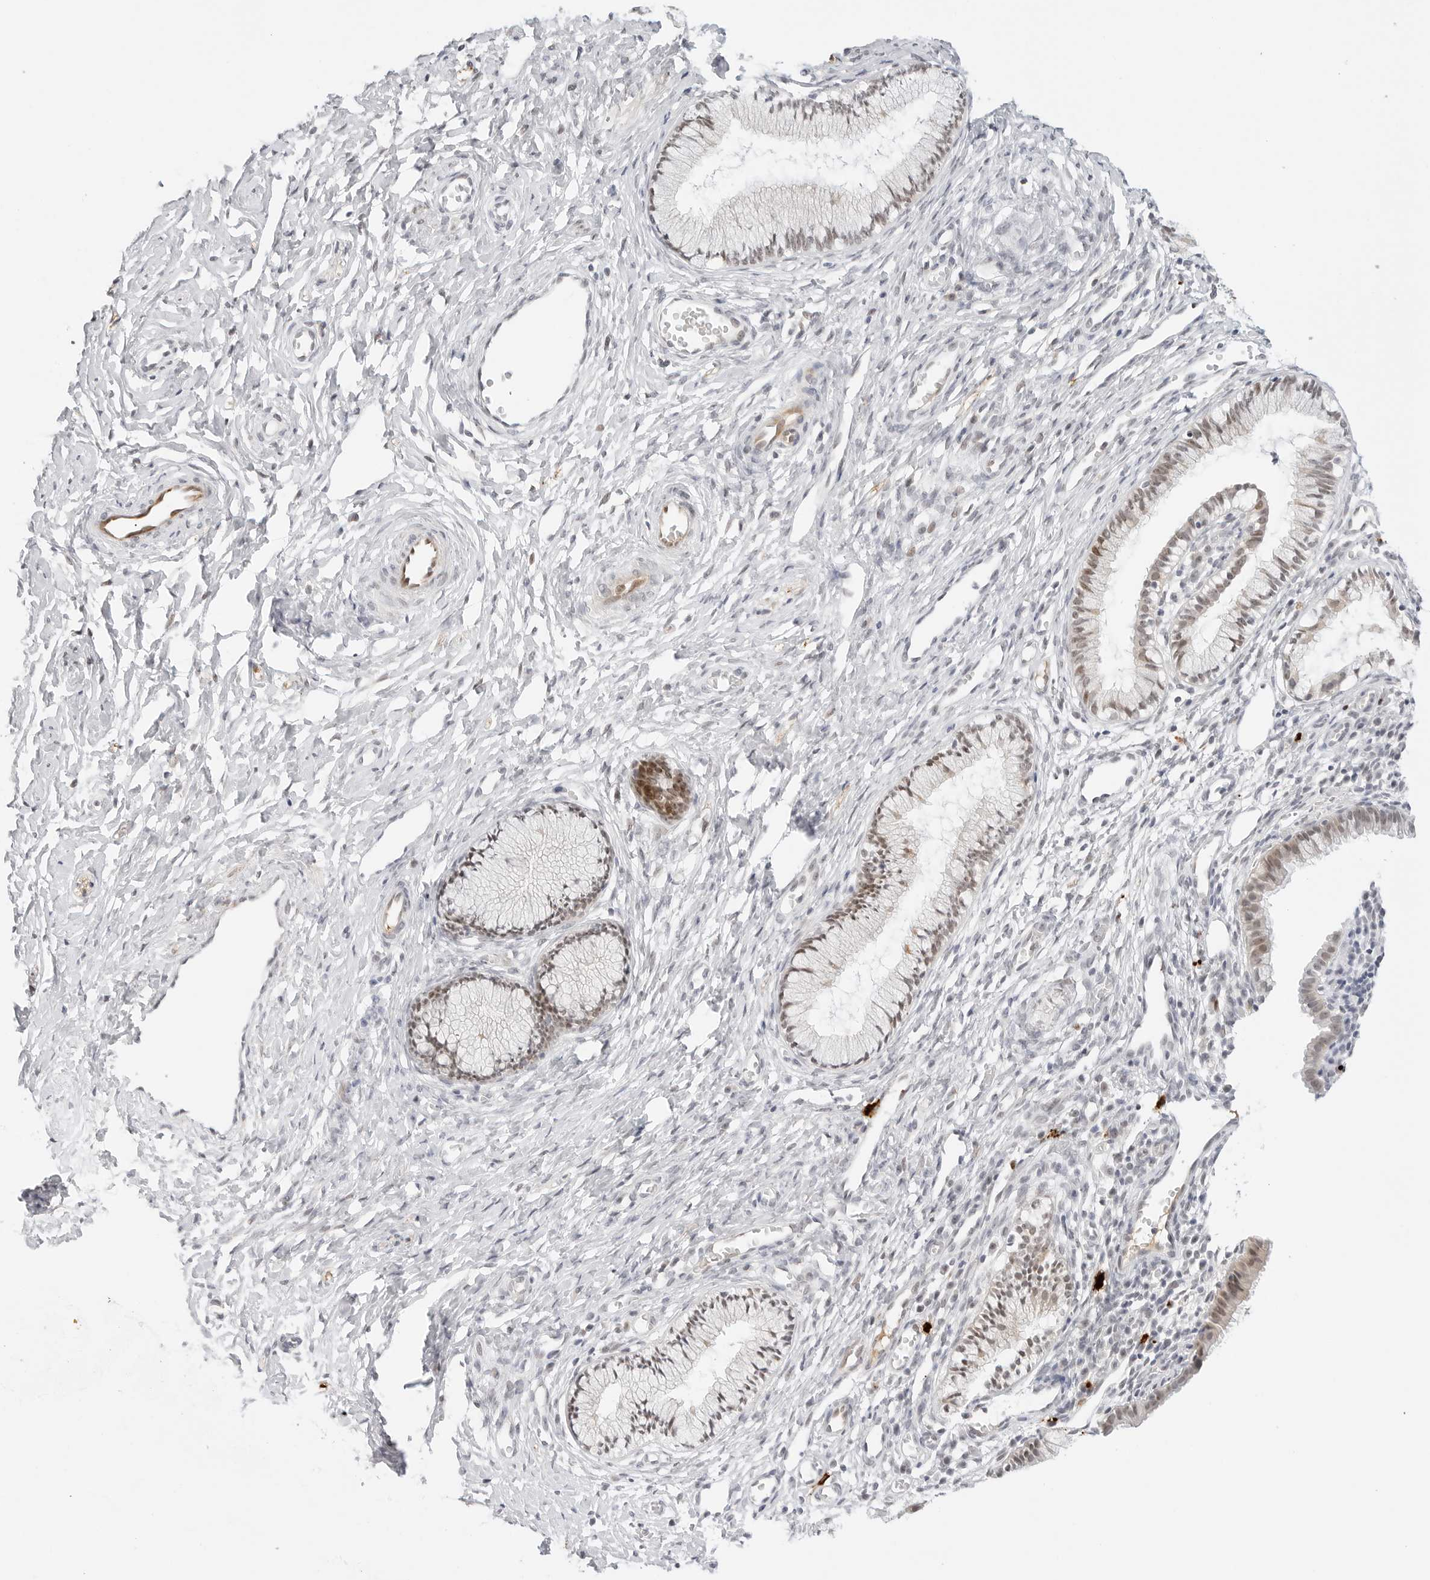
{"staining": {"intensity": "weak", "quantity": ">75%", "location": "nuclear"}, "tissue": "cervix", "cell_type": "Glandular cells", "image_type": "normal", "snomed": [{"axis": "morphology", "description": "Normal tissue, NOS"}, {"axis": "topography", "description": "Cervix"}], "caption": "A brown stain shows weak nuclear expression of a protein in glandular cells of benign cervix. The staining was performed using DAB to visualize the protein expression in brown, while the nuclei were stained in blue with hematoxylin (Magnification: 20x).", "gene": "HIPK3", "patient": {"sex": "female", "age": 27}}